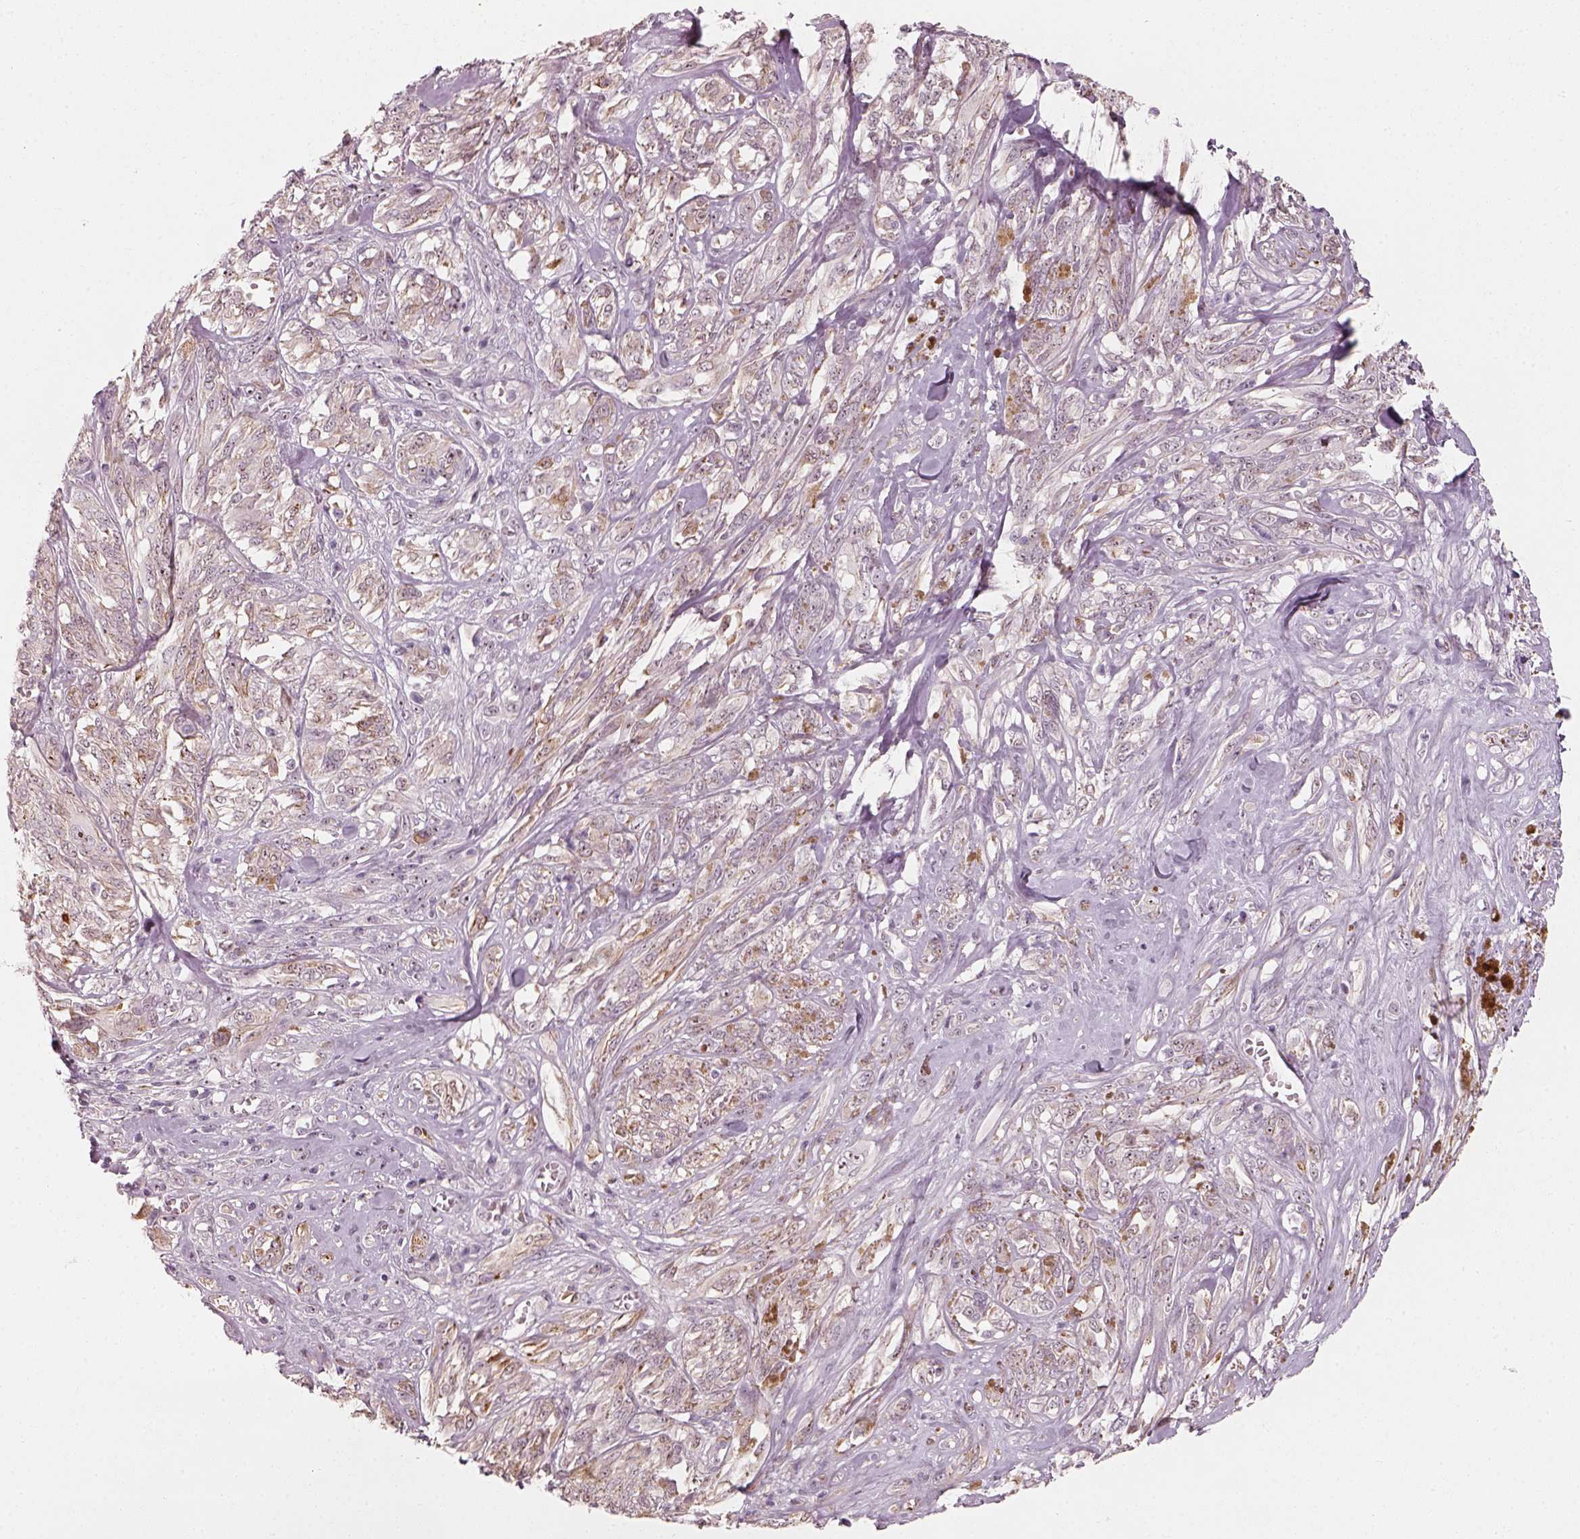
{"staining": {"intensity": "weak", "quantity": ">75%", "location": "cytoplasmic/membranous"}, "tissue": "melanoma", "cell_type": "Tumor cells", "image_type": "cancer", "snomed": [{"axis": "morphology", "description": "Malignant melanoma, NOS"}, {"axis": "topography", "description": "Skin"}], "caption": "There is low levels of weak cytoplasmic/membranous expression in tumor cells of malignant melanoma, as demonstrated by immunohistochemical staining (brown color).", "gene": "CDS1", "patient": {"sex": "female", "age": 91}}